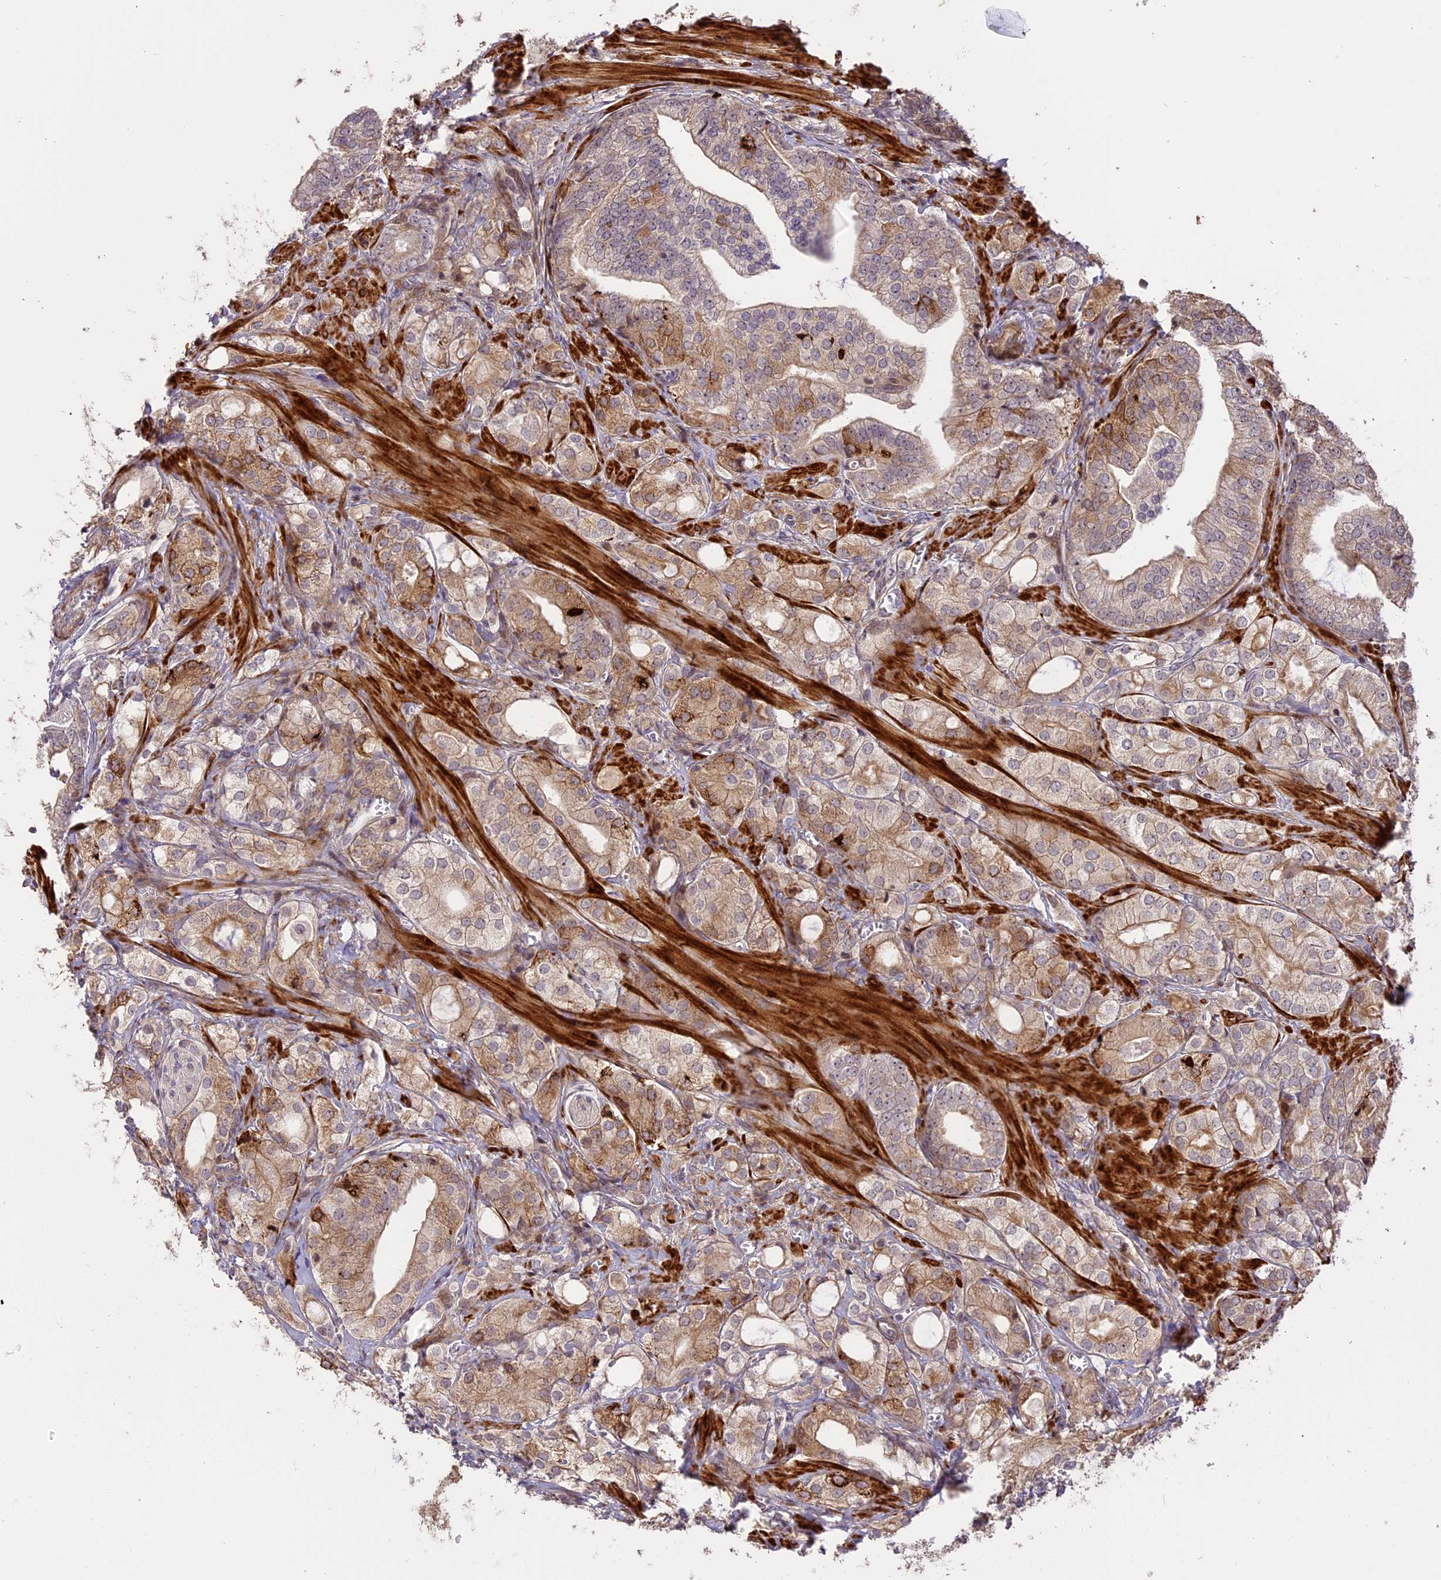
{"staining": {"intensity": "moderate", "quantity": "<25%", "location": "cytoplasmic/membranous"}, "tissue": "prostate cancer", "cell_type": "Tumor cells", "image_type": "cancer", "snomed": [{"axis": "morphology", "description": "Adenocarcinoma, High grade"}, {"axis": "topography", "description": "Prostate"}], "caption": "Immunohistochemistry (IHC) of human prostate cancer shows low levels of moderate cytoplasmic/membranous positivity in about <25% of tumor cells.", "gene": "ENHO", "patient": {"sex": "male", "age": 50}}